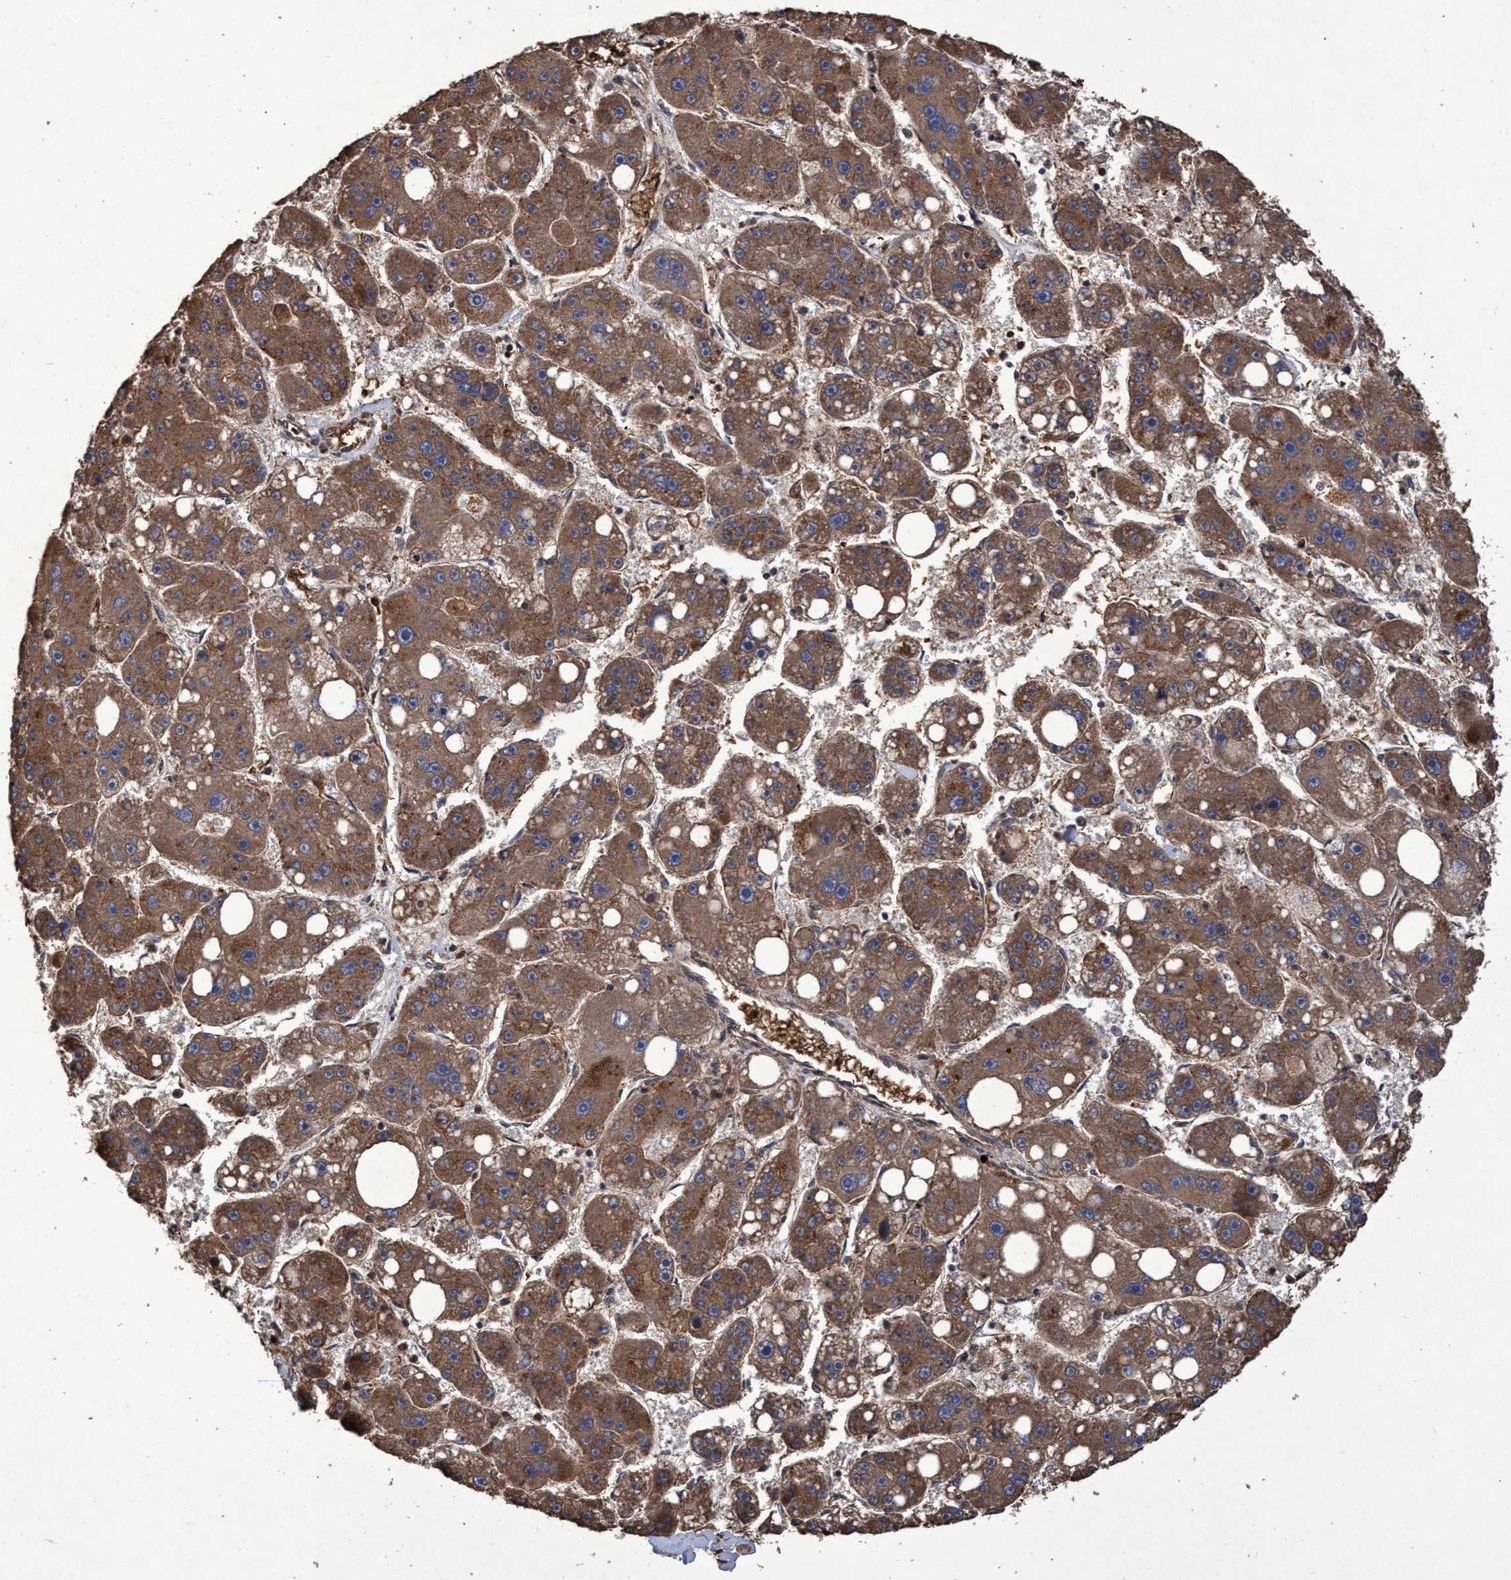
{"staining": {"intensity": "moderate", "quantity": ">75%", "location": "cytoplasmic/membranous"}, "tissue": "liver cancer", "cell_type": "Tumor cells", "image_type": "cancer", "snomed": [{"axis": "morphology", "description": "Carcinoma, Hepatocellular, NOS"}, {"axis": "topography", "description": "Liver"}], "caption": "A high-resolution image shows immunohistochemistry staining of liver cancer (hepatocellular carcinoma), which exhibits moderate cytoplasmic/membranous expression in approximately >75% of tumor cells.", "gene": "CHMP6", "patient": {"sex": "female", "age": 61}}